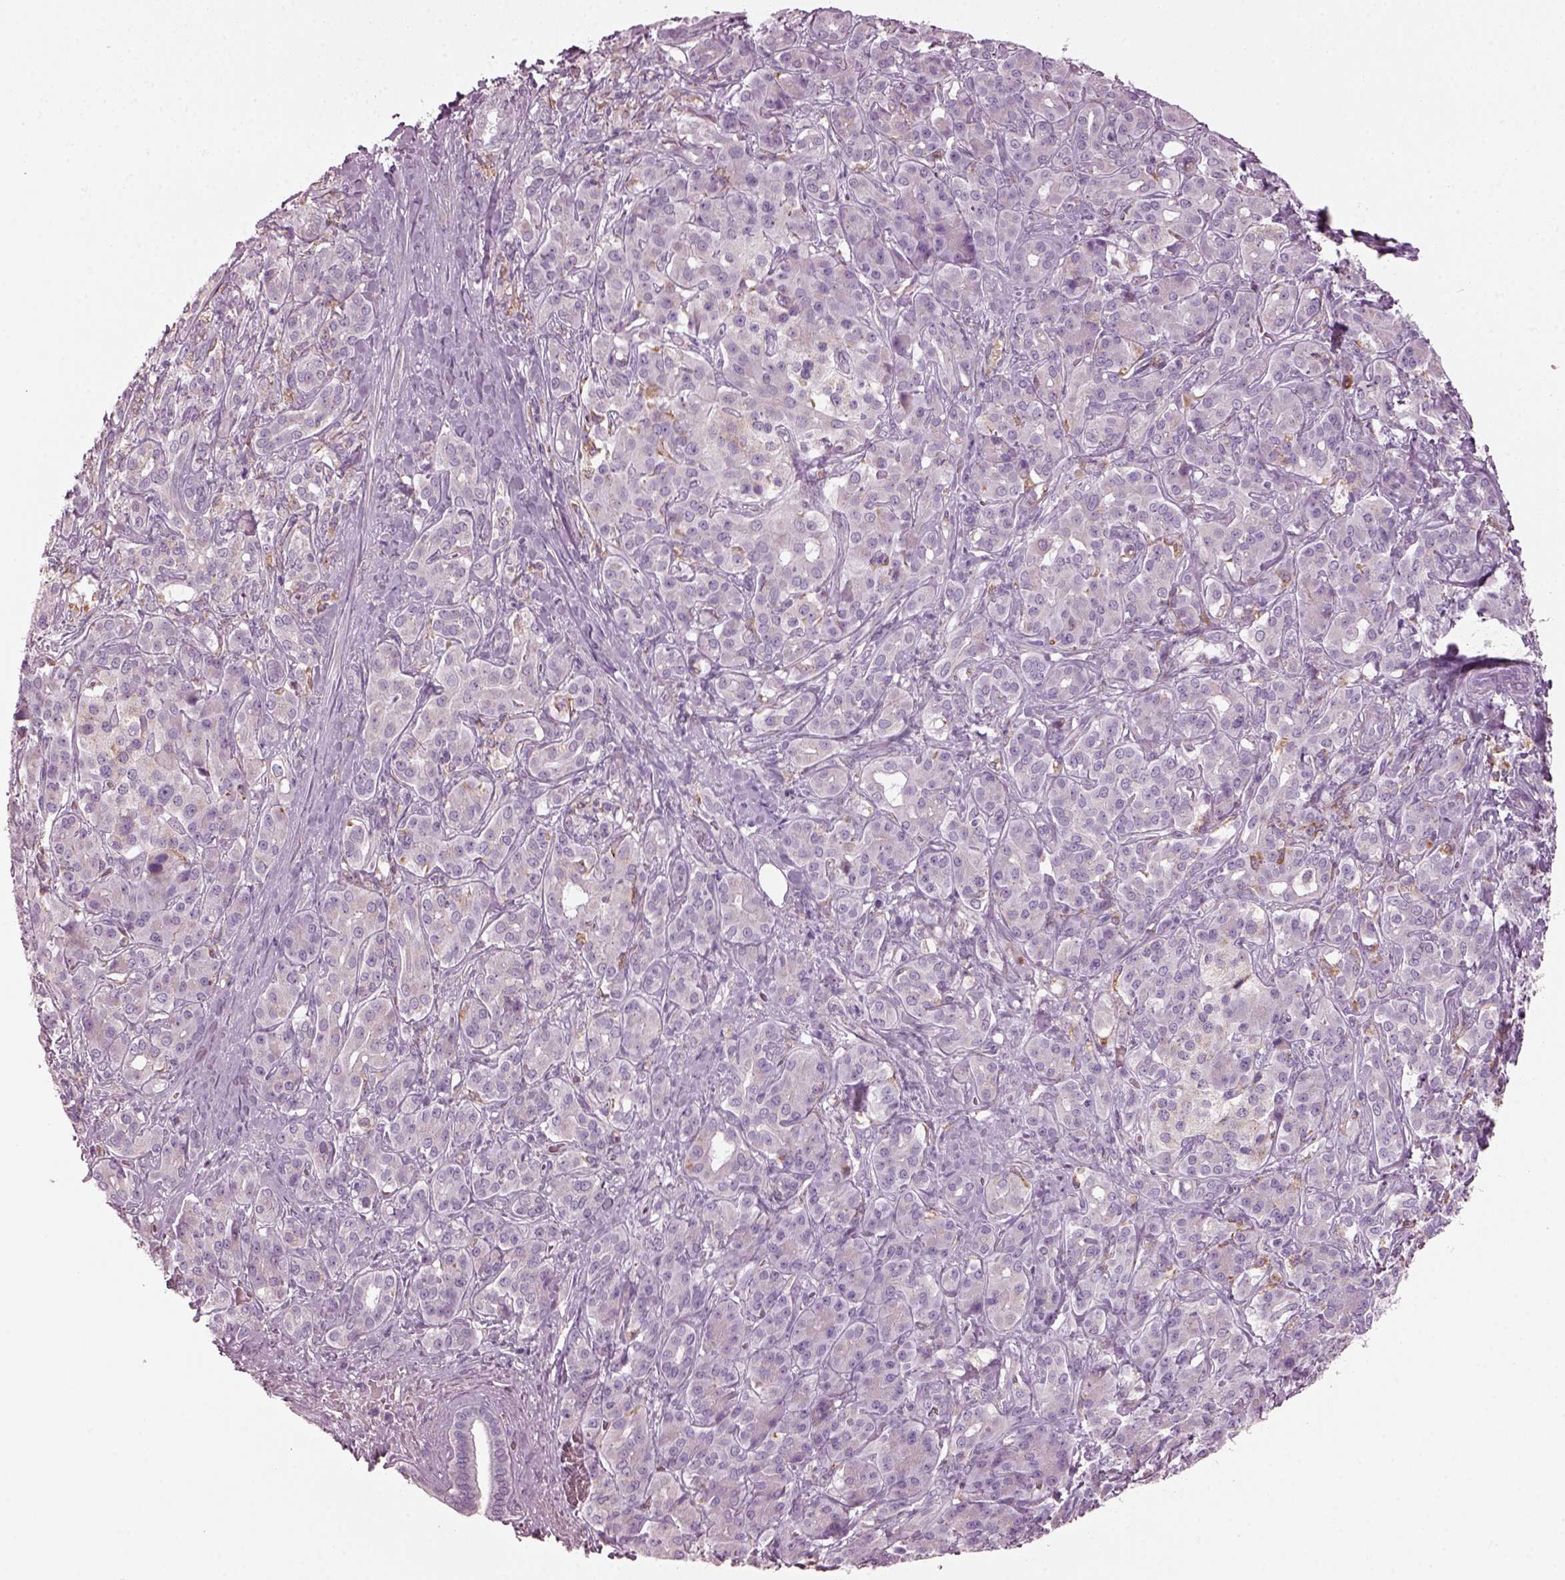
{"staining": {"intensity": "negative", "quantity": "none", "location": "none"}, "tissue": "pancreatic cancer", "cell_type": "Tumor cells", "image_type": "cancer", "snomed": [{"axis": "morphology", "description": "Normal tissue, NOS"}, {"axis": "morphology", "description": "Inflammation, NOS"}, {"axis": "morphology", "description": "Adenocarcinoma, NOS"}, {"axis": "topography", "description": "Pancreas"}], "caption": "Tumor cells show no significant protein expression in pancreatic cancer (adenocarcinoma).", "gene": "TMEM231", "patient": {"sex": "male", "age": 57}}